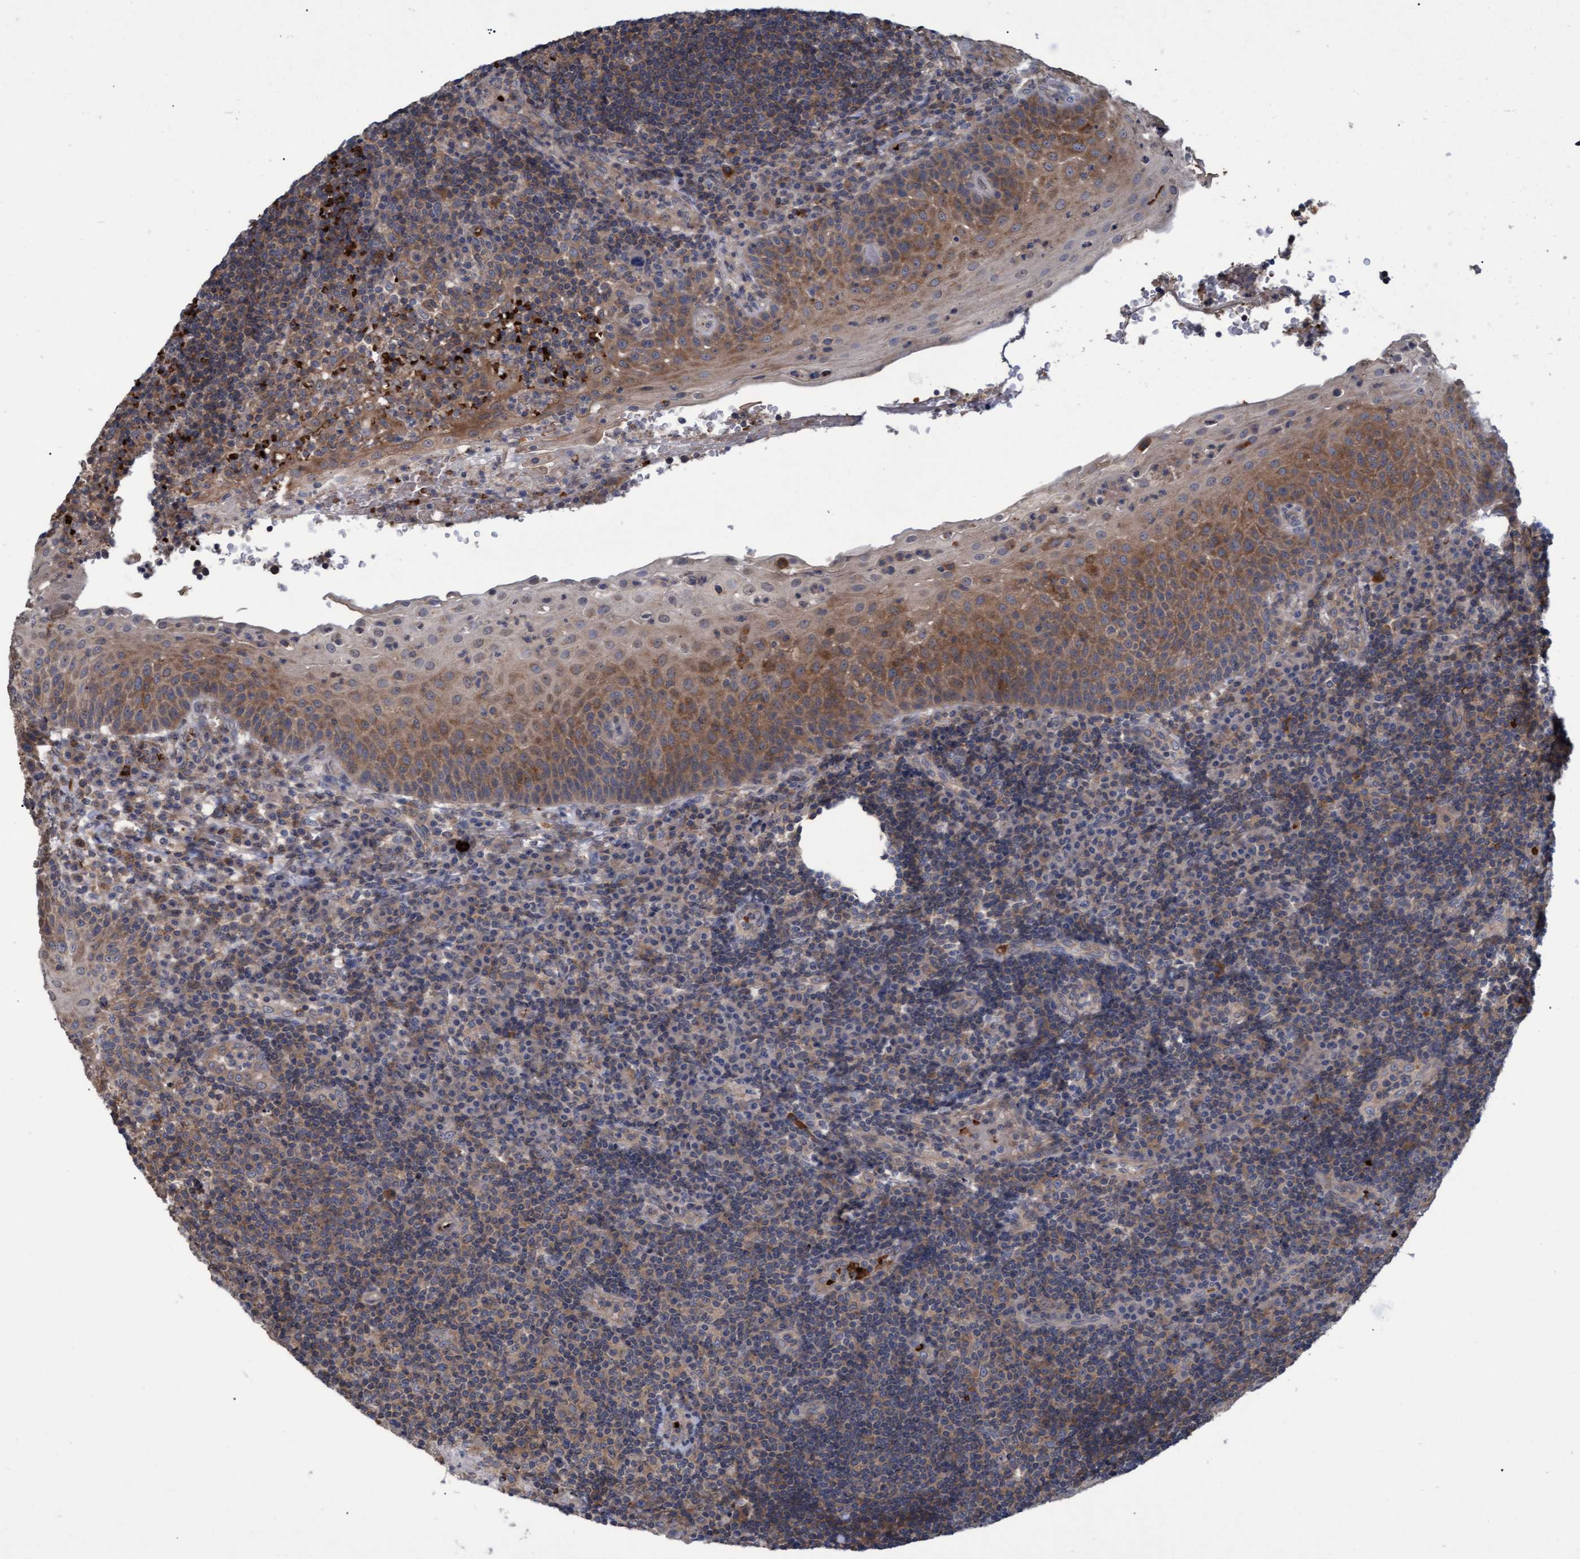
{"staining": {"intensity": "weak", "quantity": ">75%", "location": "cytoplasmic/membranous"}, "tissue": "tonsil", "cell_type": "Germinal center cells", "image_type": "normal", "snomed": [{"axis": "morphology", "description": "Normal tissue, NOS"}, {"axis": "topography", "description": "Tonsil"}], "caption": "The micrograph demonstrates a brown stain indicating the presence of a protein in the cytoplasmic/membranous of germinal center cells in tonsil.", "gene": "NAA15", "patient": {"sex": "female", "age": 40}}